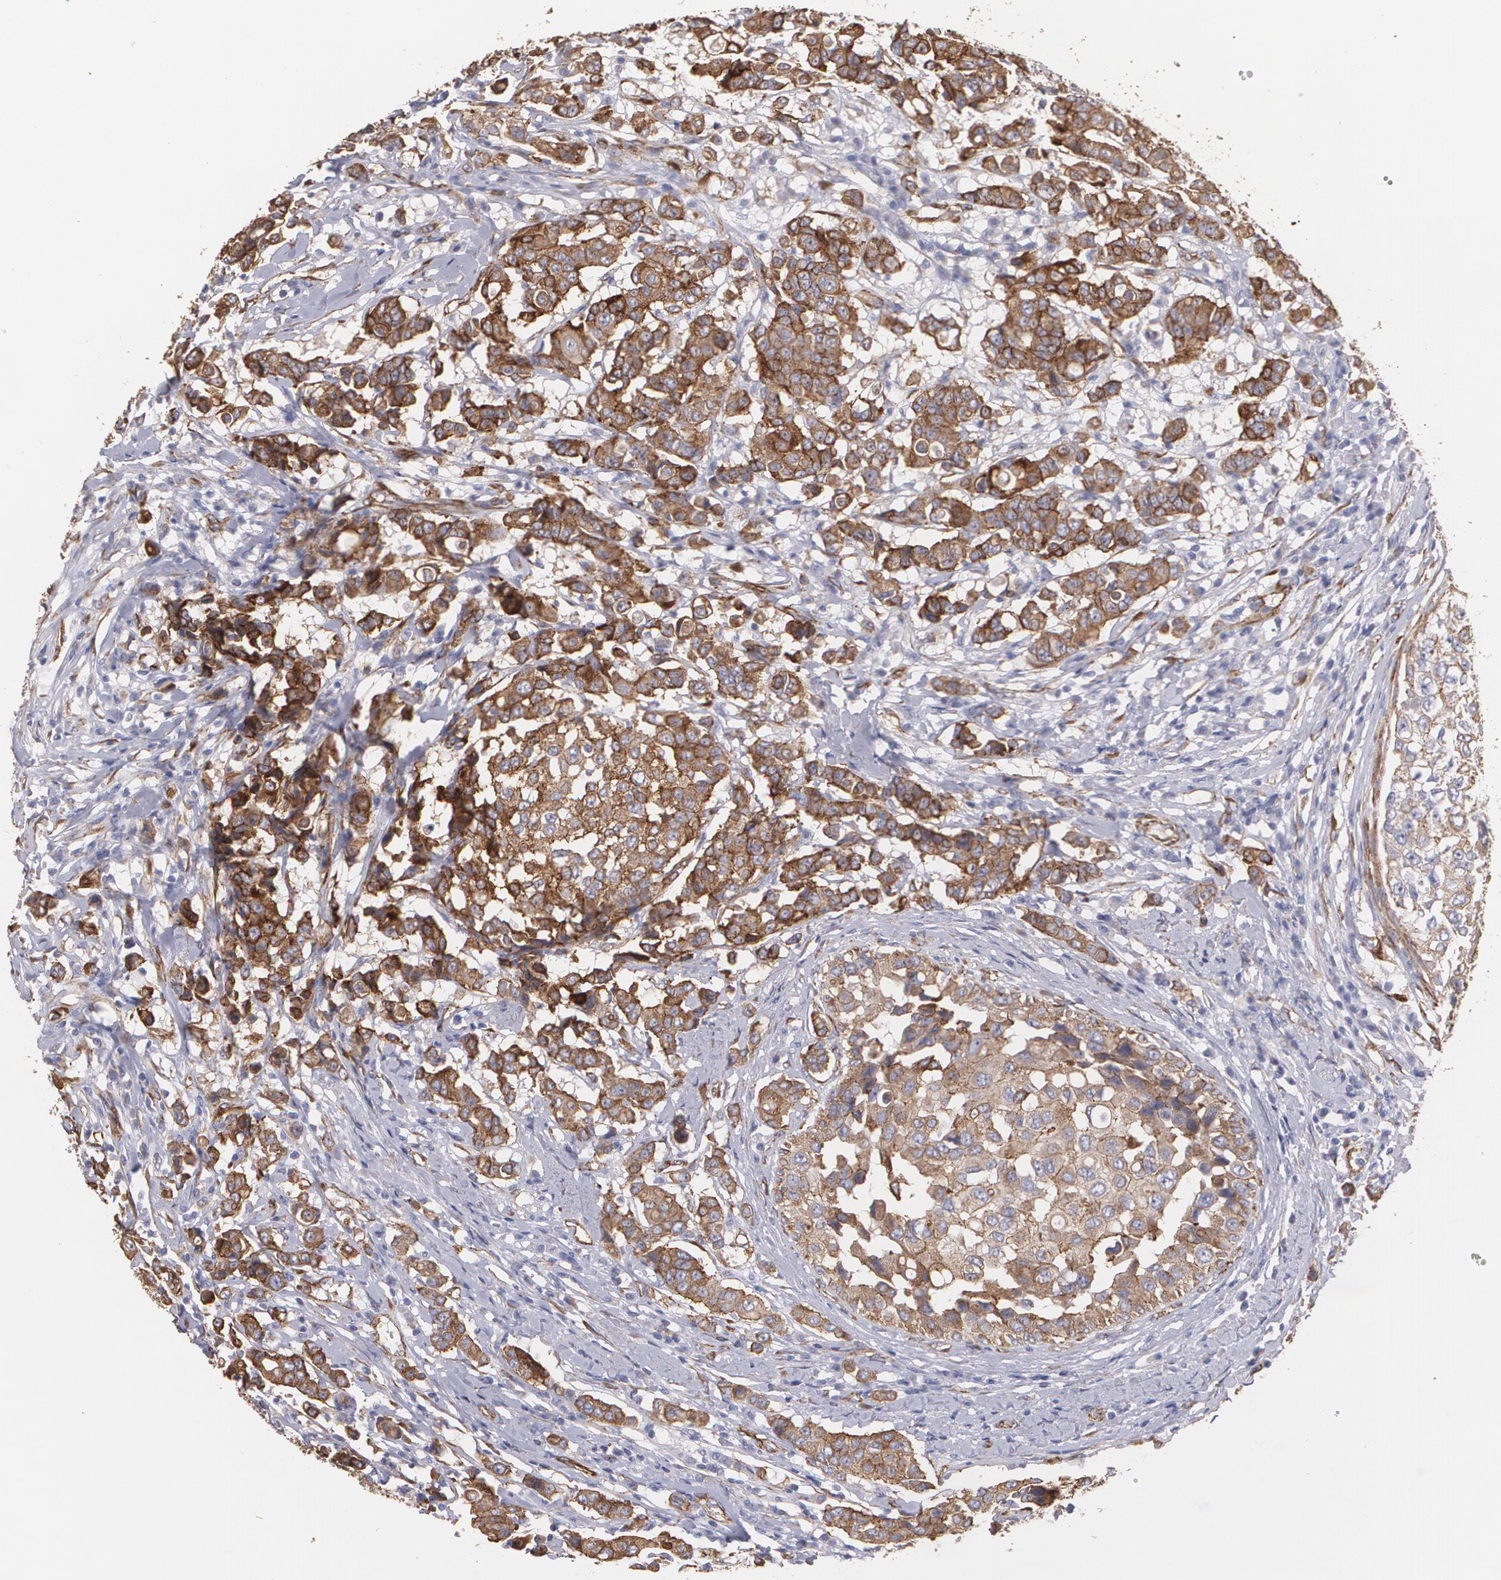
{"staining": {"intensity": "strong", "quantity": ">75%", "location": "cytoplasmic/membranous"}, "tissue": "breast cancer", "cell_type": "Tumor cells", "image_type": "cancer", "snomed": [{"axis": "morphology", "description": "Duct carcinoma"}, {"axis": "topography", "description": "Breast"}], "caption": "A photomicrograph showing strong cytoplasmic/membranous staining in about >75% of tumor cells in breast infiltrating ductal carcinoma, as visualized by brown immunohistochemical staining.", "gene": "TJP1", "patient": {"sex": "female", "age": 27}}